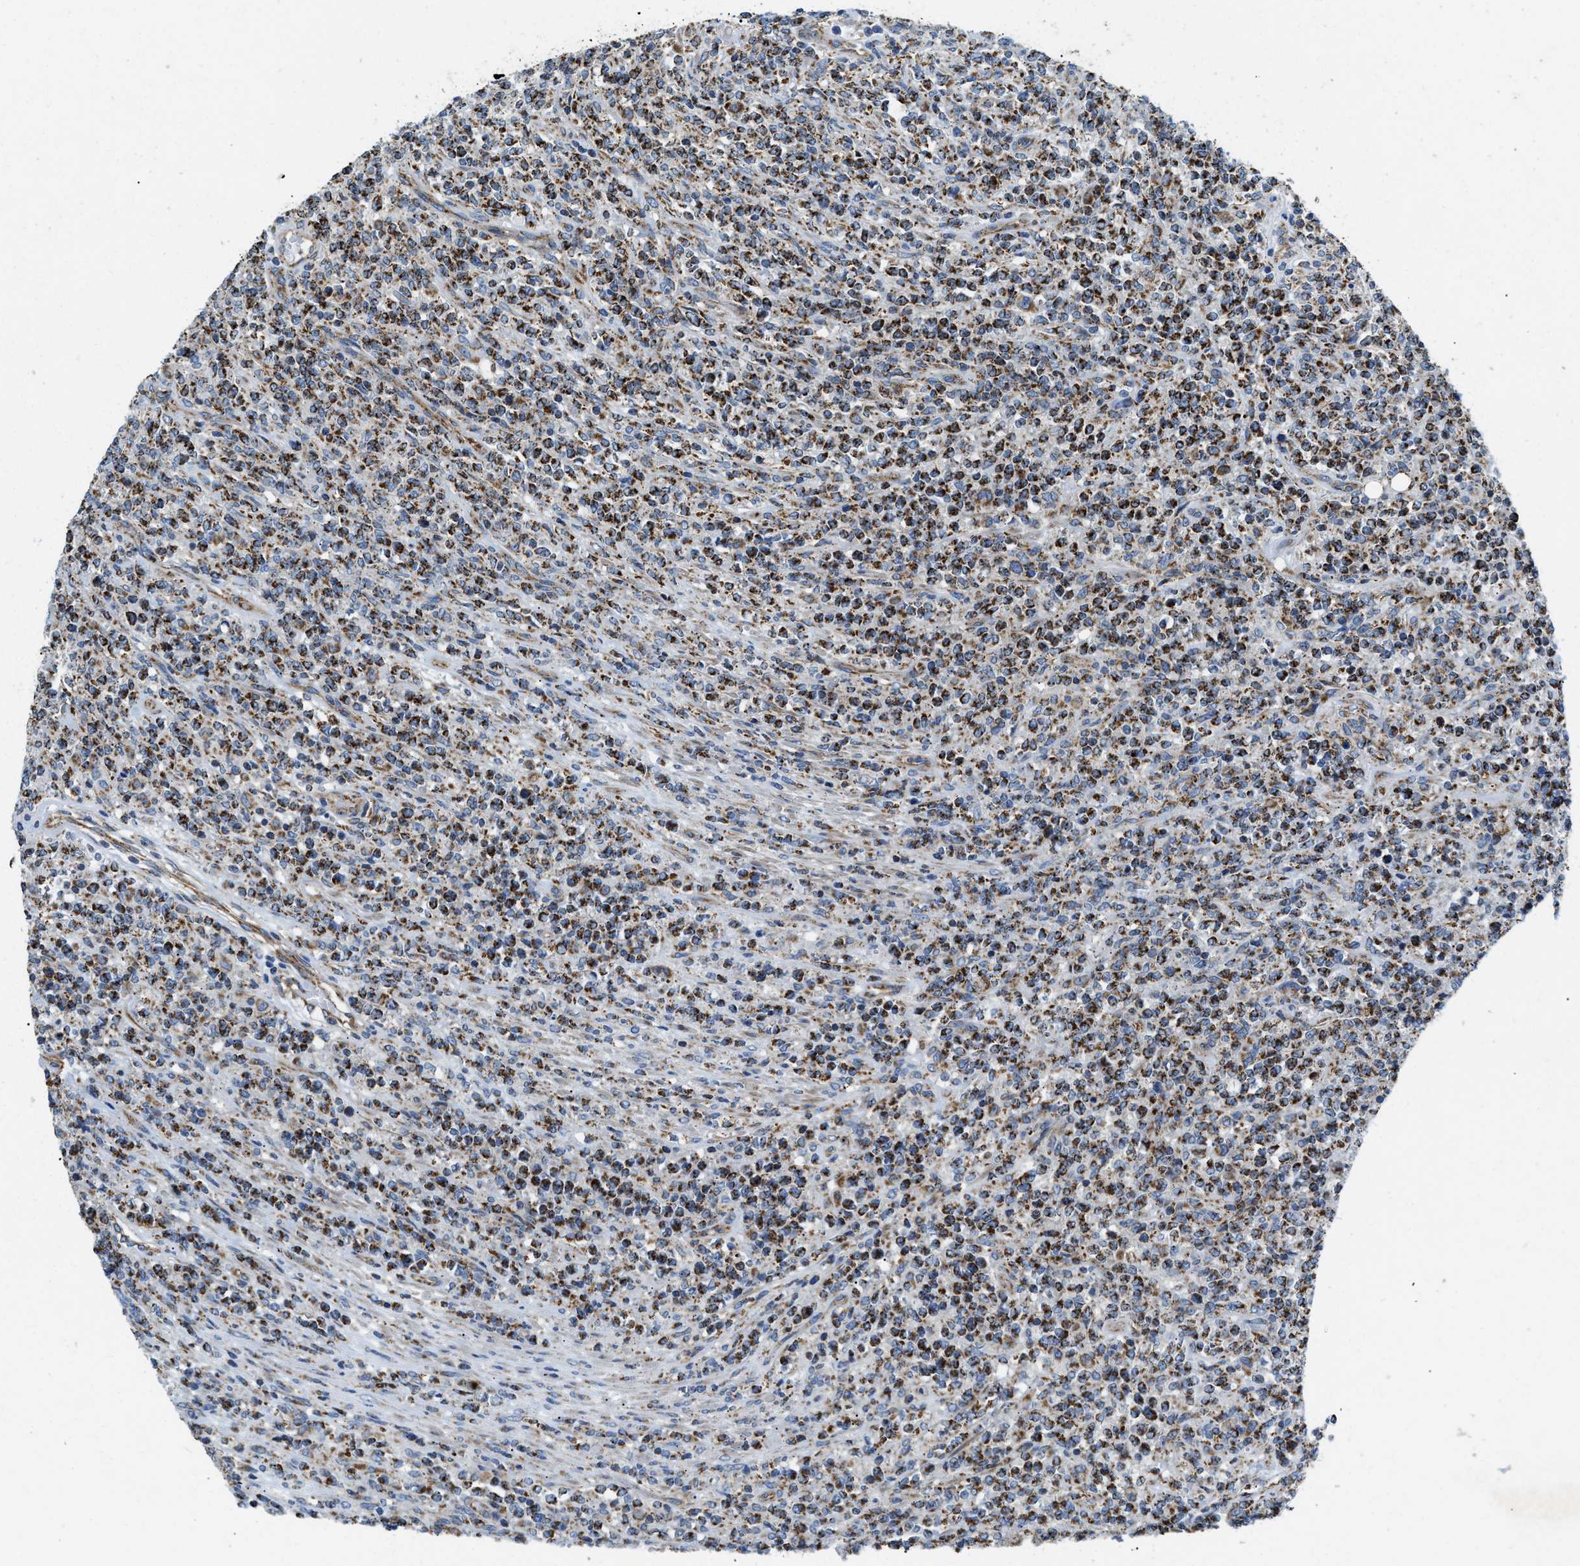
{"staining": {"intensity": "strong", "quantity": ">75%", "location": "cytoplasmic/membranous"}, "tissue": "lymphoma", "cell_type": "Tumor cells", "image_type": "cancer", "snomed": [{"axis": "morphology", "description": "Malignant lymphoma, non-Hodgkin's type, High grade"}, {"axis": "topography", "description": "Soft tissue"}], "caption": "Human lymphoma stained for a protein (brown) reveals strong cytoplasmic/membranous positive staining in about >75% of tumor cells.", "gene": "STK33", "patient": {"sex": "male", "age": 18}}